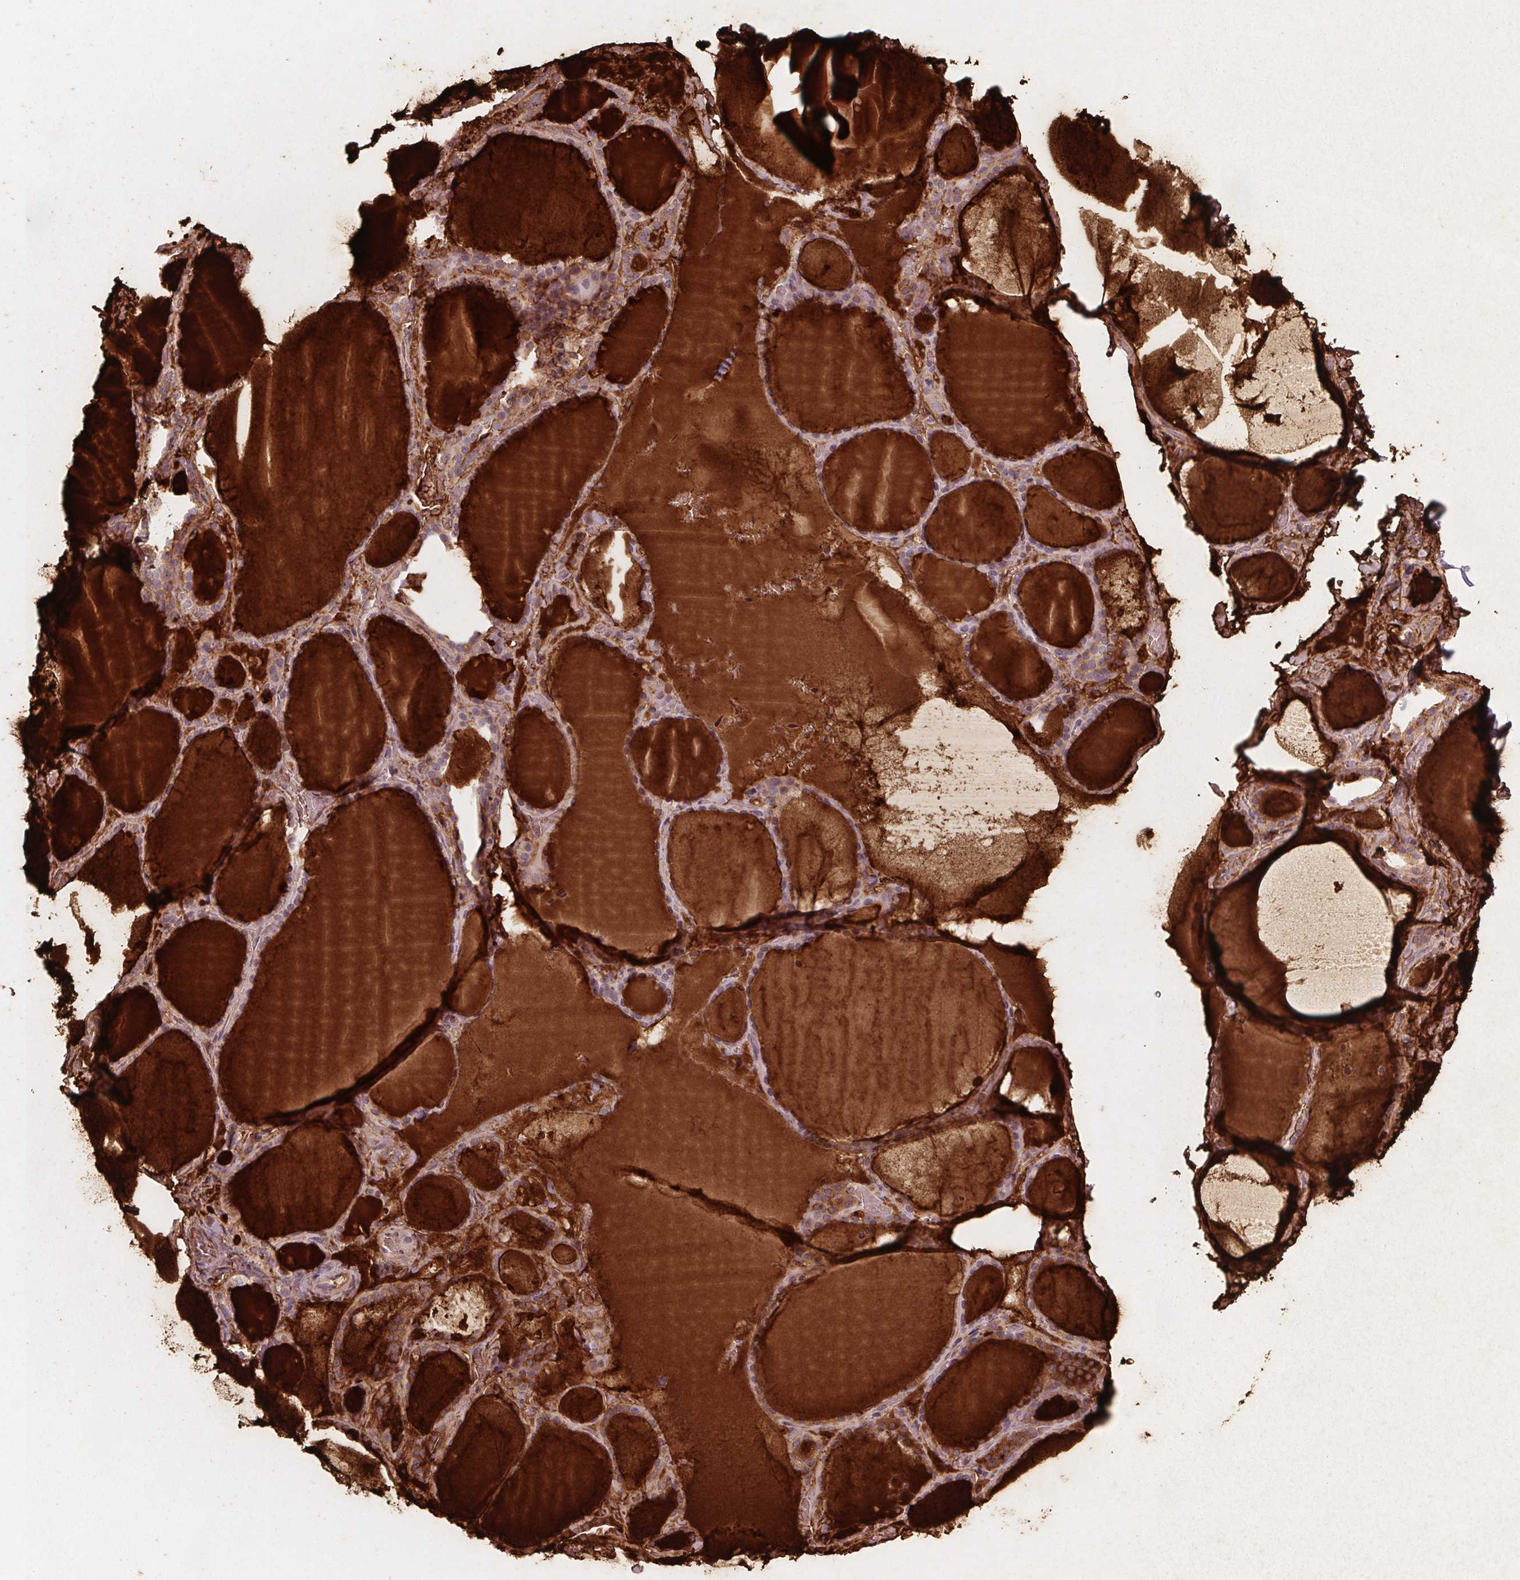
{"staining": {"intensity": "moderate", "quantity": "<25%", "location": "cytoplasmic/membranous"}, "tissue": "thyroid gland", "cell_type": "Glandular cells", "image_type": "normal", "snomed": [{"axis": "morphology", "description": "Normal tissue, NOS"}, {"axis": "topography", "description": "Thyroid gland"}], "caption": "The micrograph reveals immunohistochemical staining of normal thyroid gland. There is moderate cytoplasmic/membranous expression is present in approximately <25% of glandular cells.", "gene": "ADAM33", "patient": {"sex": "female", "age": 36}}